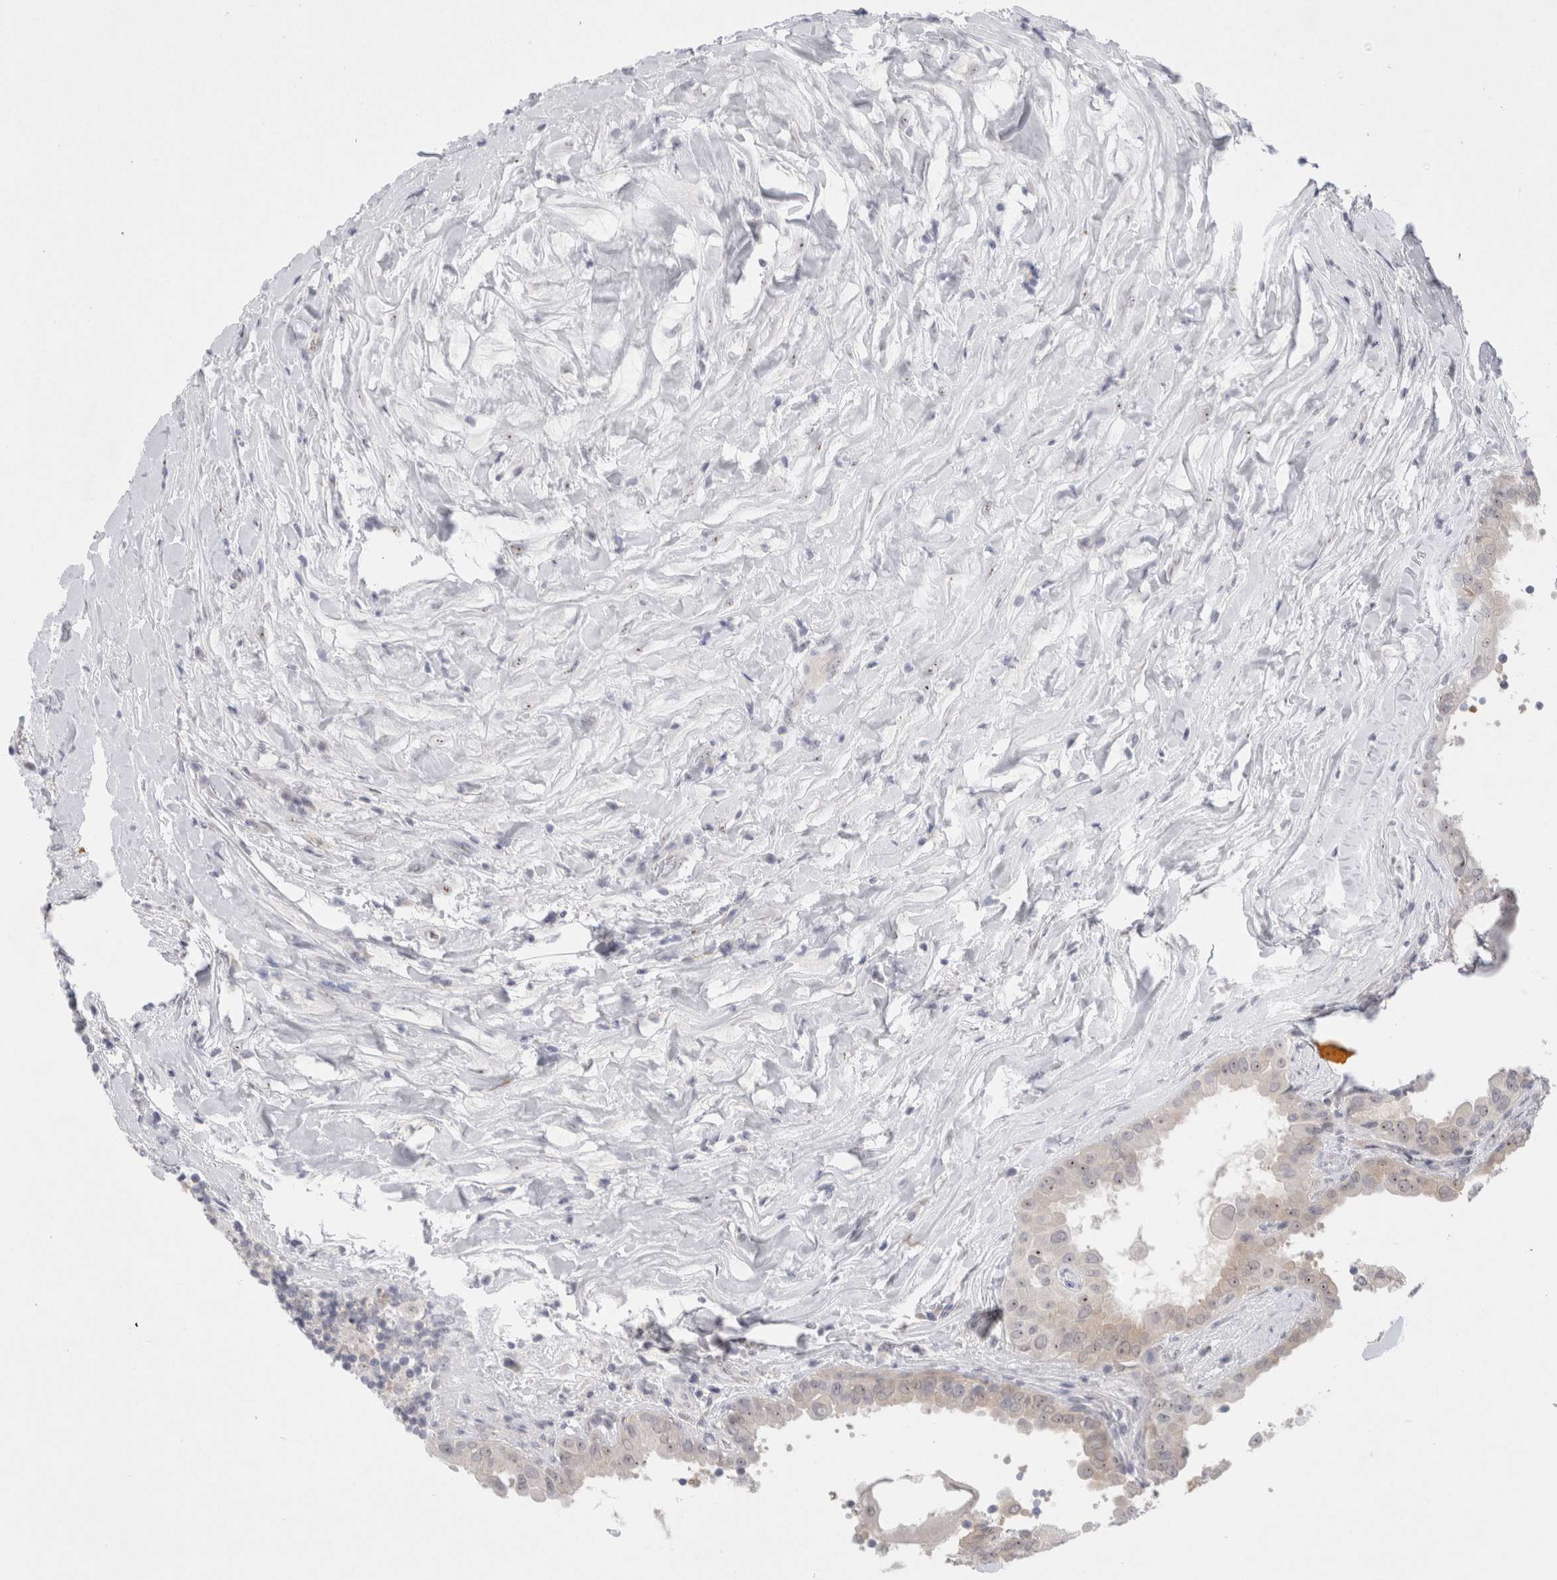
{"staining": {"intensity": "negative", "quantity": ">75%", "location": "nuclear"}, "tissue": "thyroid cancer", "cell_type": "Tumor cells", "image_type": "cancer", "snomed": [{"axis": "morphology", "description": "Papillary adenocarcinoma, NOS"}, {"axis": "topography", "description": "Thyroid gland"}], "caption": "DAB immunohistochemical staining of human thyroid cancer reveals no significant staining in tumor cells. (DAB immunohistochemistry (IHC) visualized using brightfield microscopy, high magnification).", "gene": "CERS5", "patient": {"sex": "male", "age": 33}}